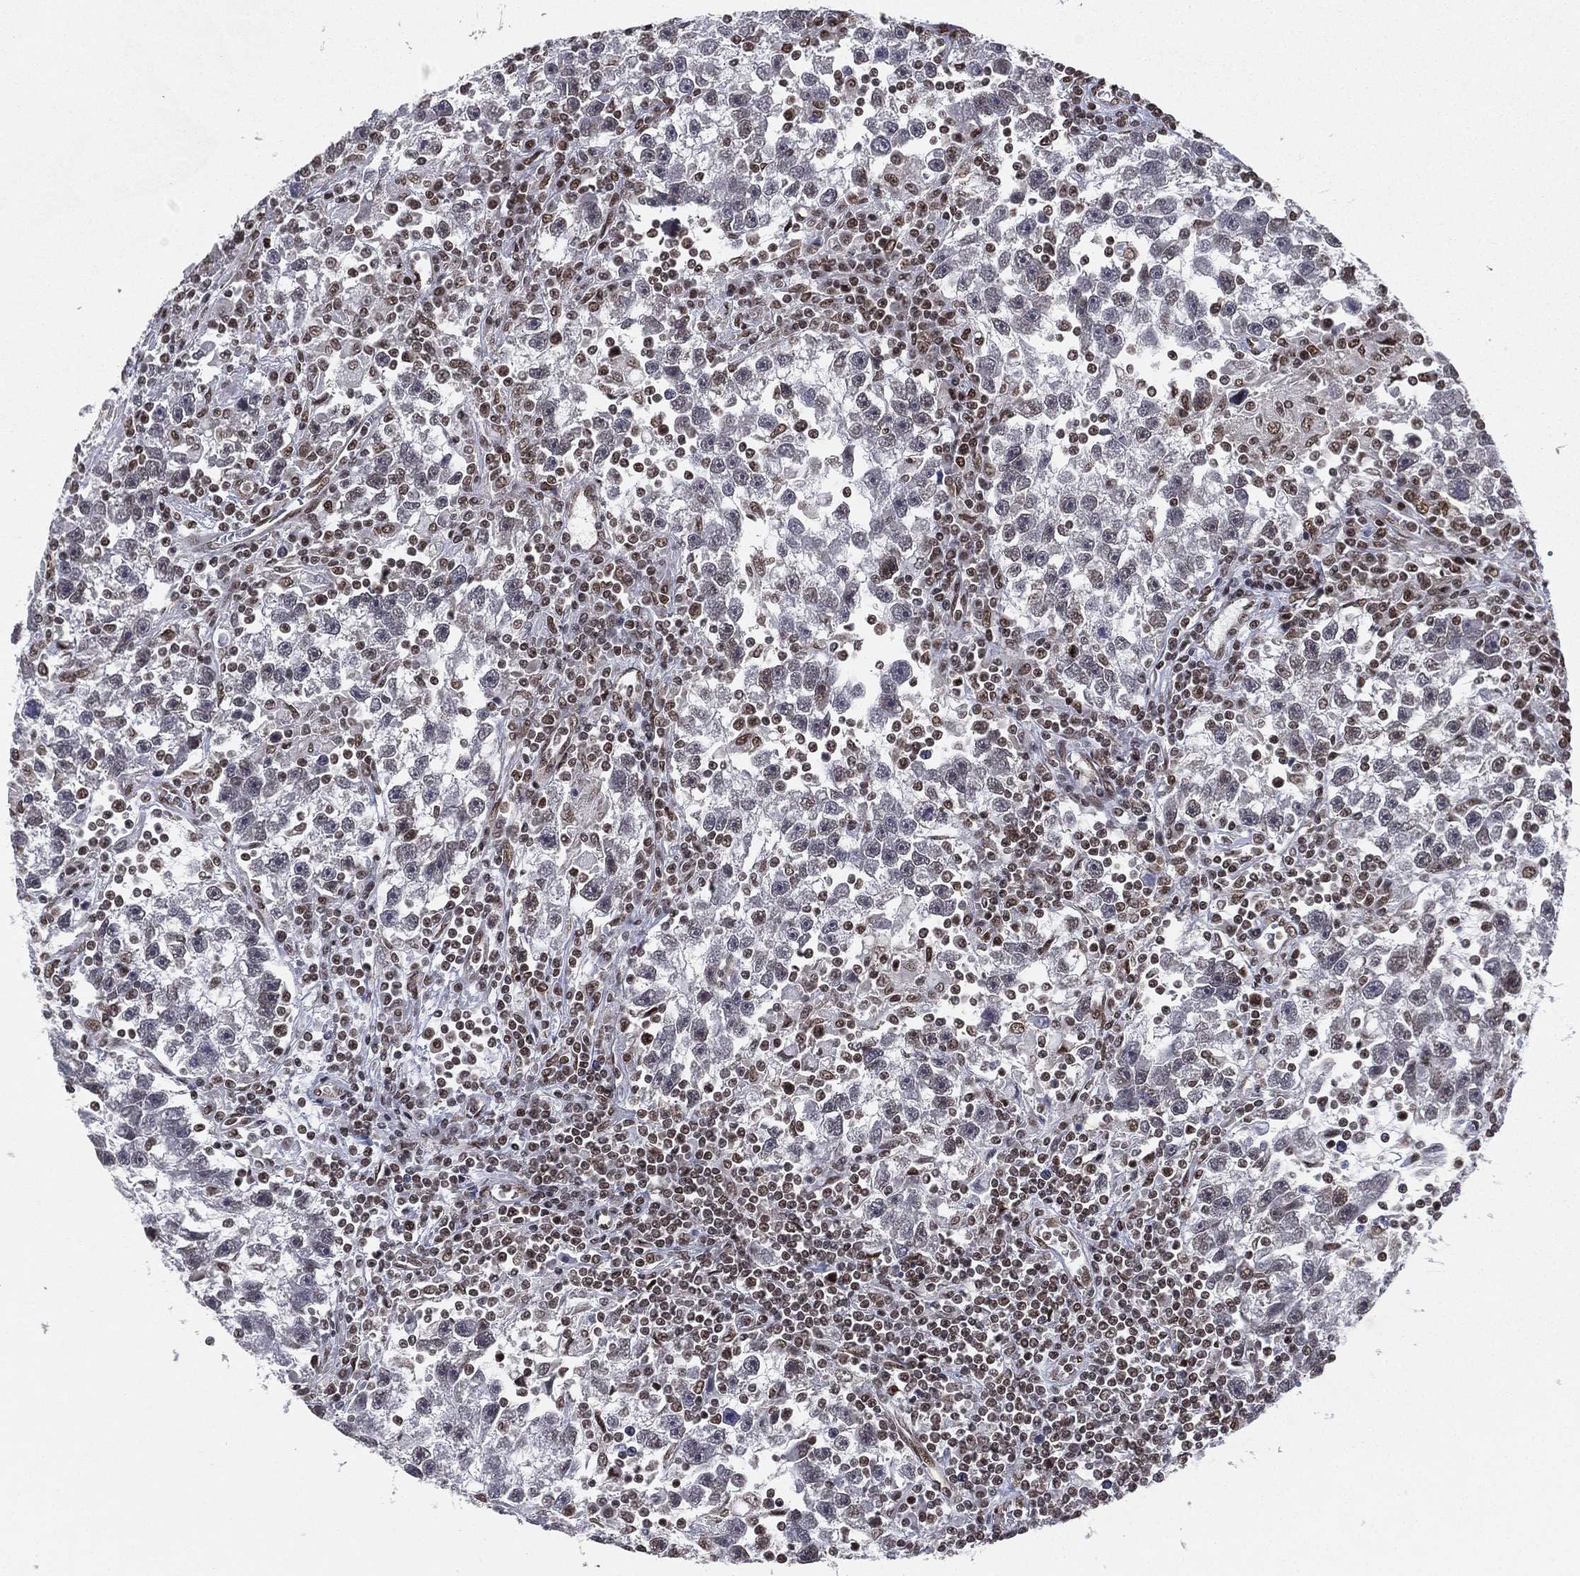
{"staining": {"intensity": "moderate", "quantity": "25%-75%", "location": "nuclear"}, "tissue": "testis cancer", "cell_type": "Tumor cells", "image_type": "cancer", "snomed": [{"axis": "morphology", "description": "Seminoma, NOS"}, {"axis": "topography", "description": "Testis"}], "caption": "Tumor cells demonstrate medium levels of moderate nuclear staining in about 25%-75% of cells in human testis cancer (seminoma).", "gene": "FUBP3", "patient": {"sex": "male", "age": 47}}